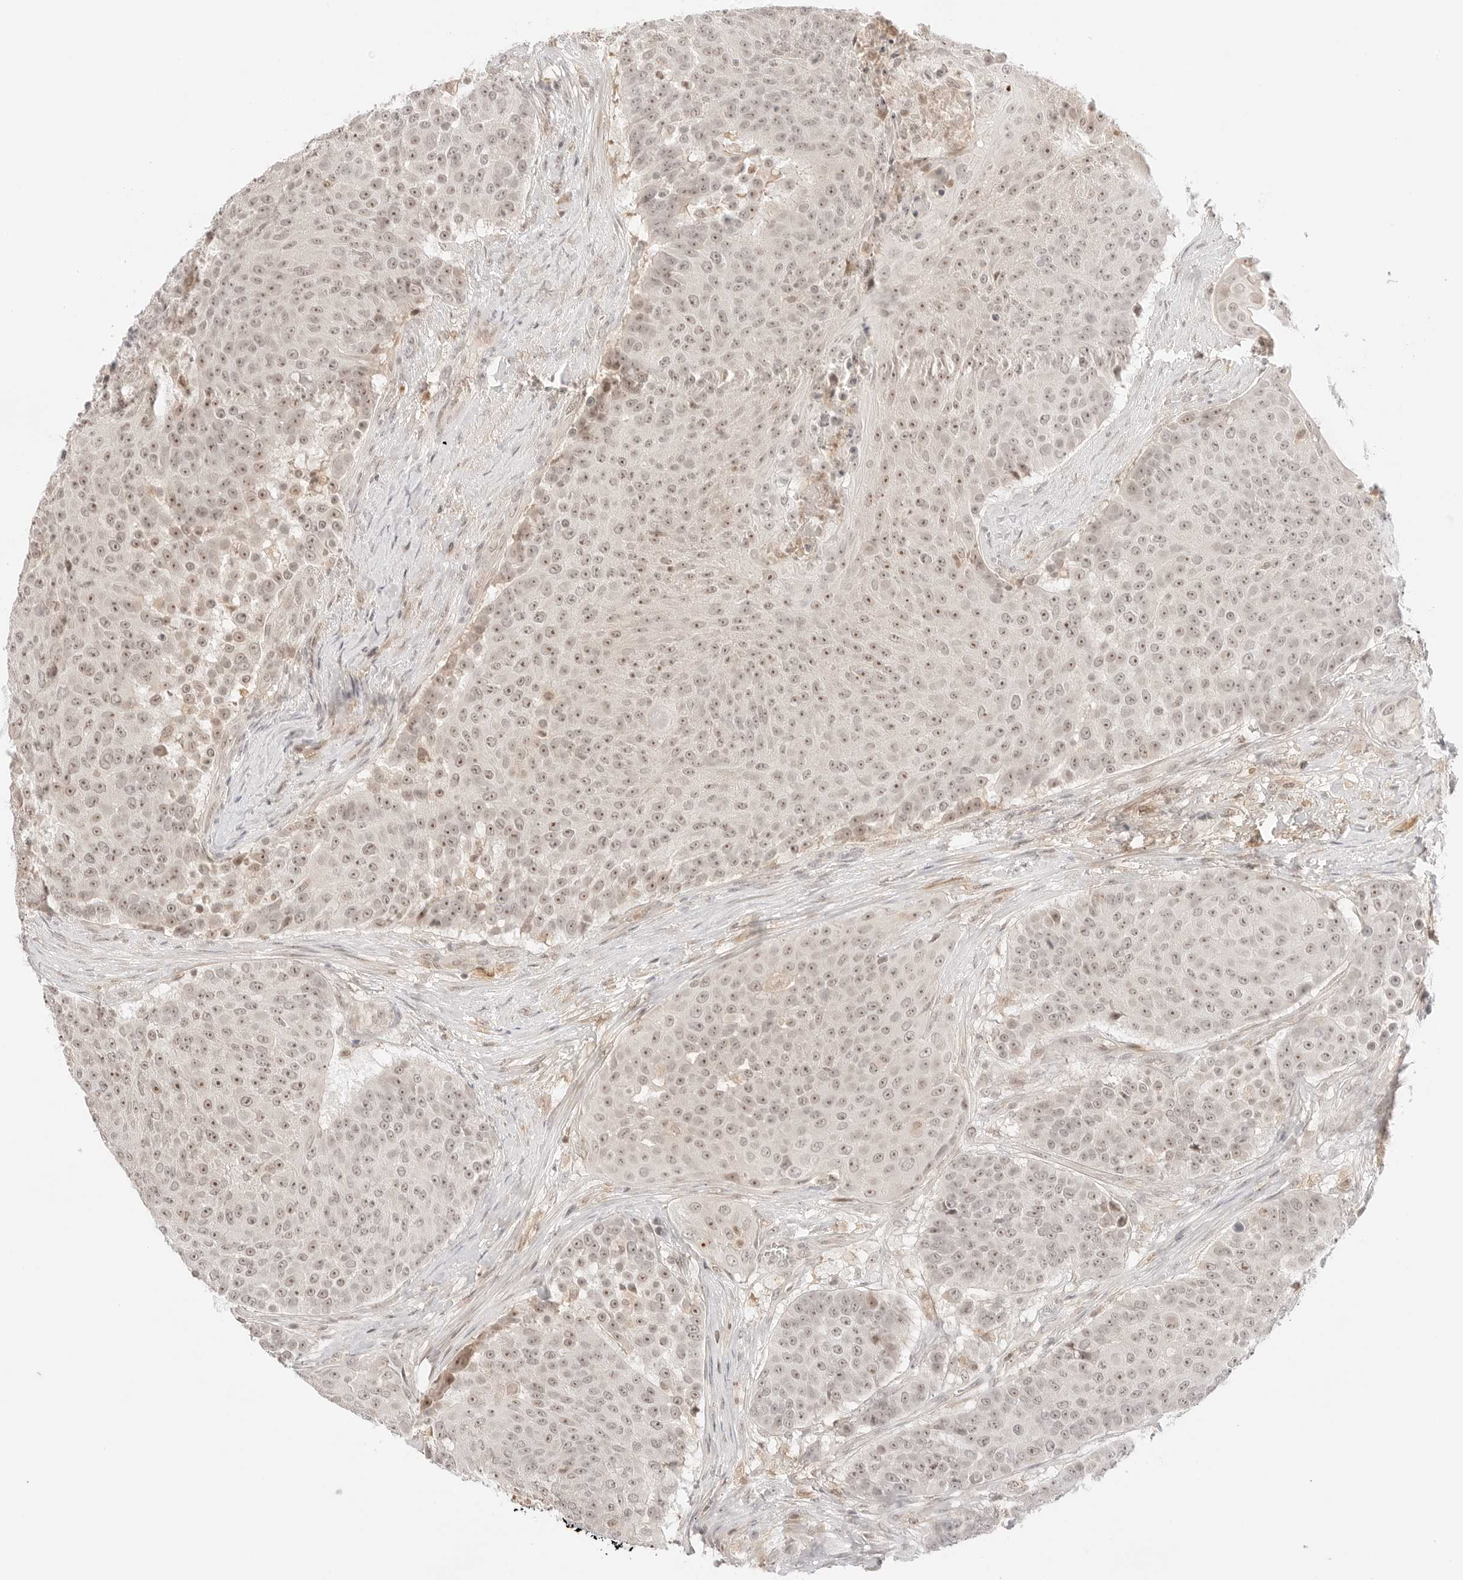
{"staining": {"intensity": "moderate", "quantity": ">75%", "location": "nuclear"}, "tissue": "urothelial cancer", "cell_type": "Tumor cells", "image_type": "cancer", "snomed": [{"axis": "morphology", "description": "Urothelial carcinoma, High grade"}, {"axis": "topography", "description": "Urinary bladder"}], "caption": "Protein analysis of high-grade urothelial carcinoma tissue displays moderate nuclear staining in about >75% of tumor cells.", "gene": "RPS6KL1", "patient": {"sex": "female", "age": 63}}